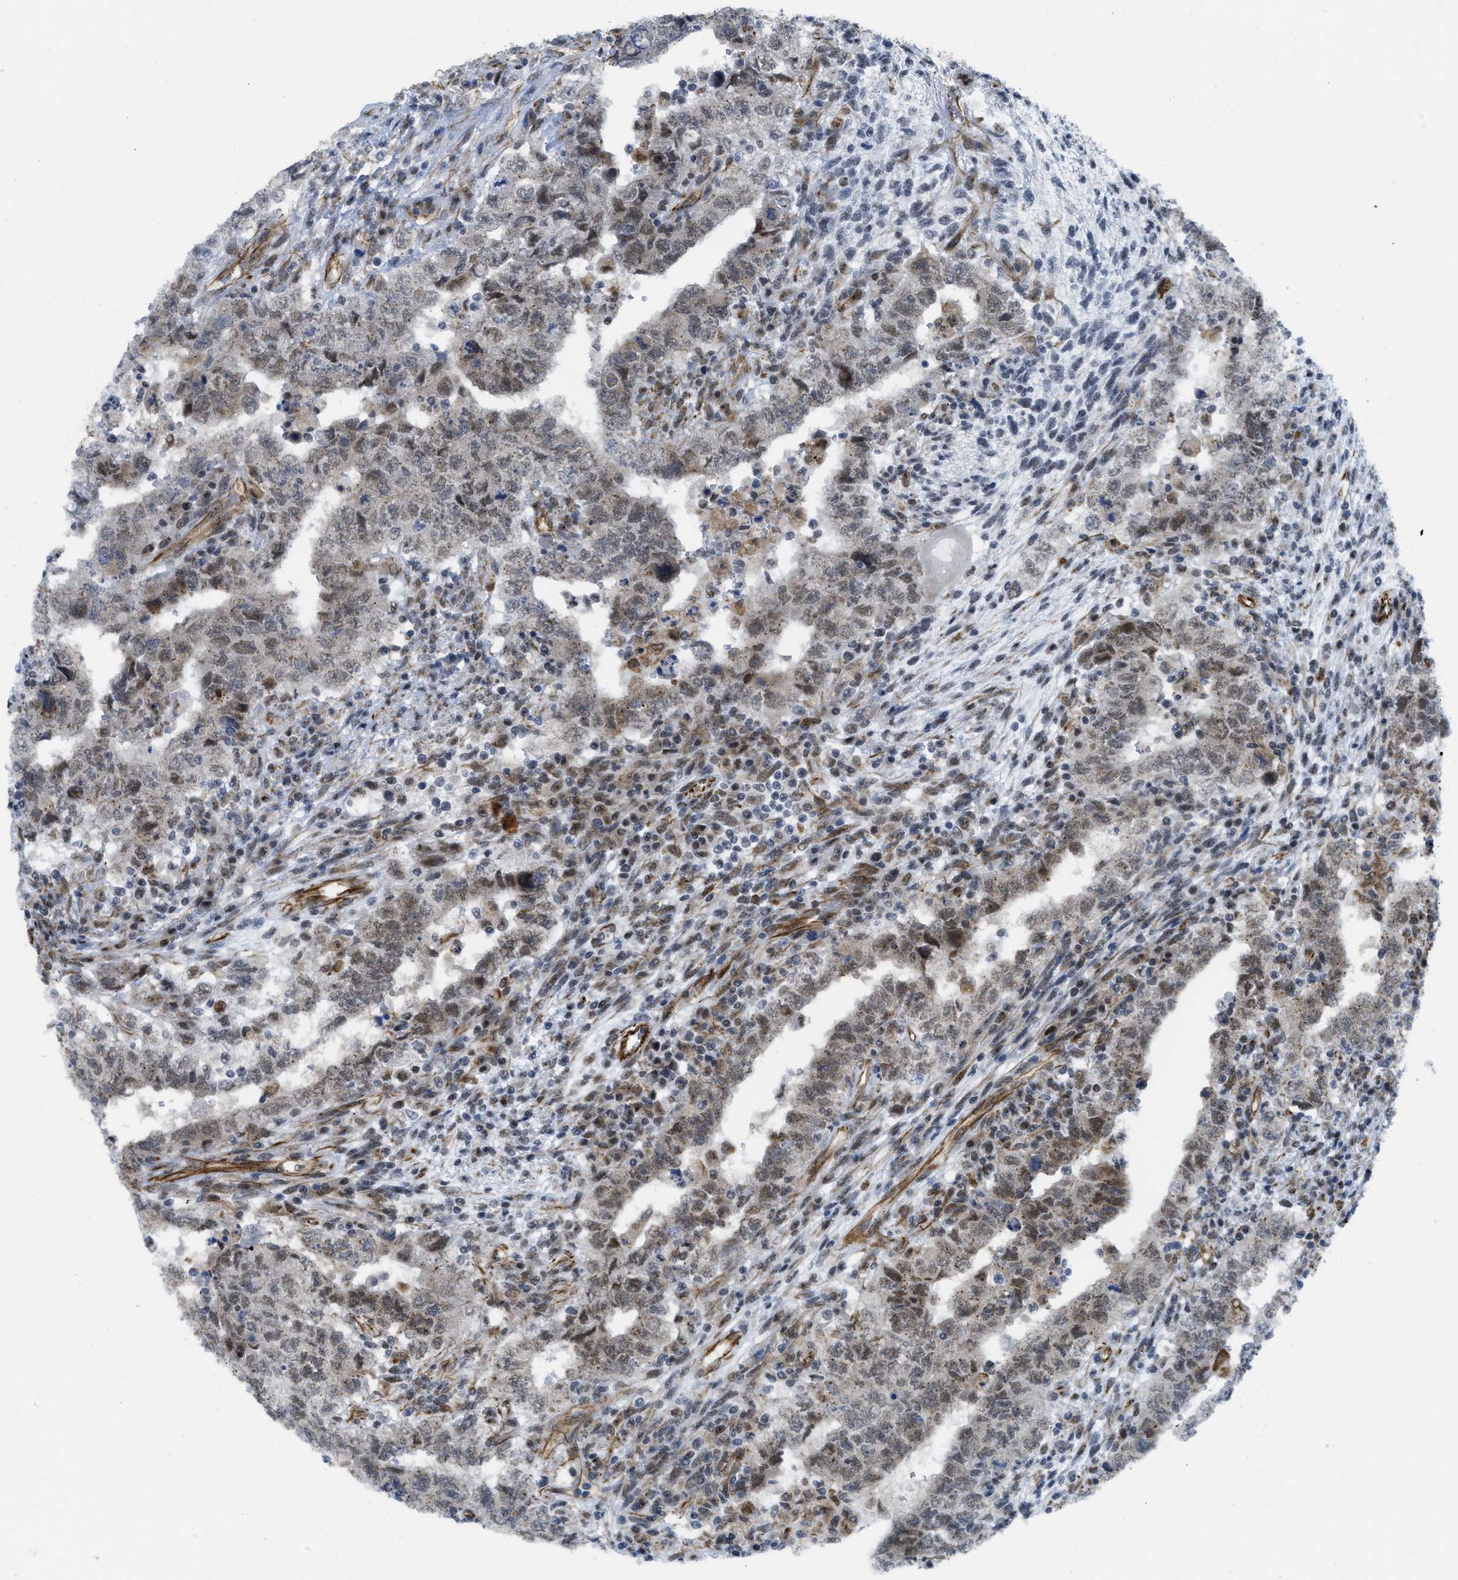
{"staining": {"intensity": "weak", "quantity": "25%-75%", "location": "nuclear"}, "tissue": "testis cancer", "cell_type": "Tumor cells", "image_type": "cancer", "snomed": [{"axis": "morphology", "description": "Carcinoma, Embryonal, NOS"}, {"axis": "topography", "description": "Testis"}], "caption": "This micrograph shows immunohistochemistry (IHC) staining of human testis cancer (embryonal carcinoma), with low weak nuclear expression in approximately 25%-75% of tumor cells.", "gene": "LRRC8B", "patient": {"sex": "male", "age": 26}}